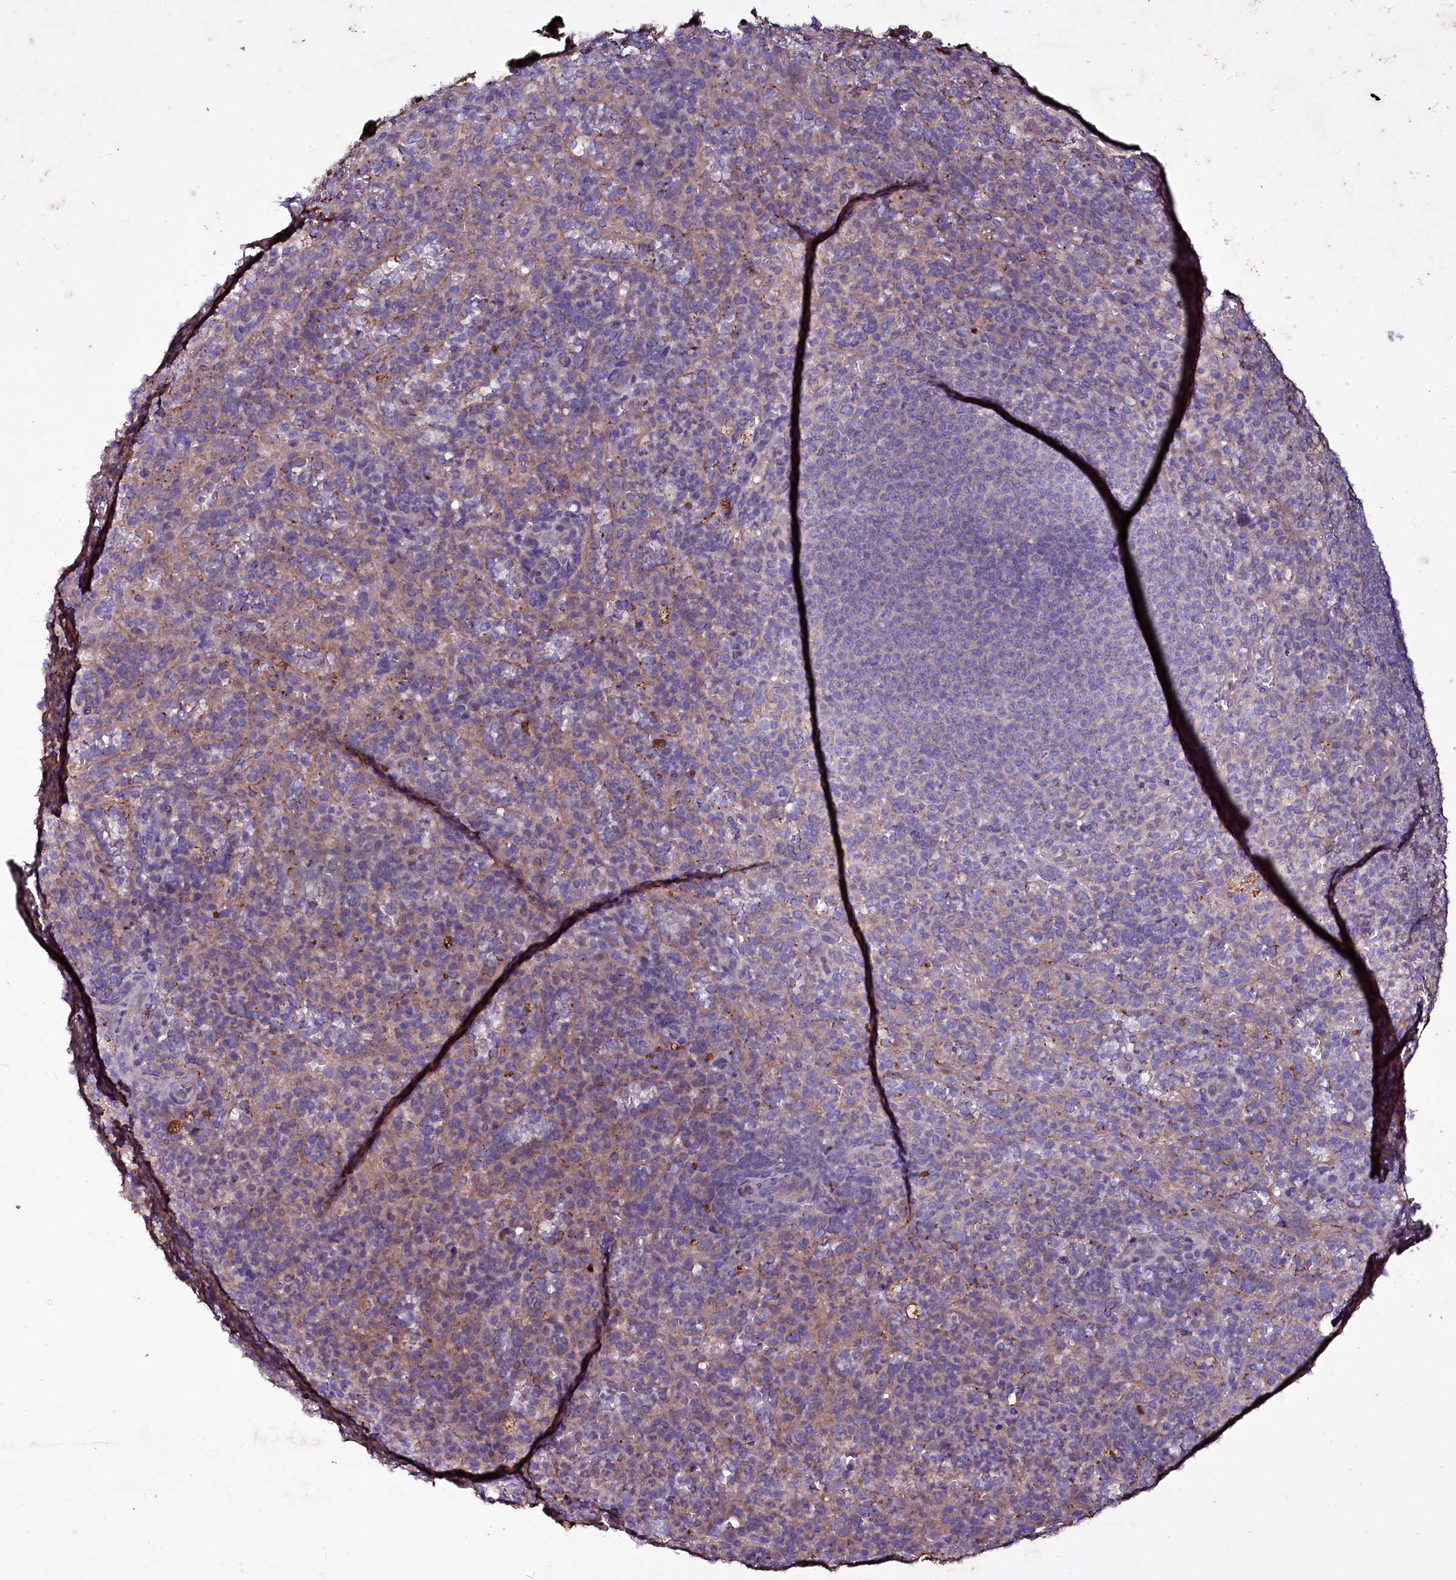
{"staining": {"intensity": "weak", "quantity": "<25%", "location": "cytoplasmic/membranous"}, "tissue": "spleen", "cell_type": "Cells in red pulp", "image_type": "normal", "snomed": [{"axis": "morphology", "description": "Normal tissue, NOS"}, {"axis": "topography", "description": "Spleen"}], "caption": "This is a photomicrograph of immunohistochemistry (IHC) staining of benign spleen, which shows no expression in cells in red pulp. (Brightfield microscopy of DAB (3,3'-diaminobenzidine) immunohistochemistry (IHC) at high magnification).", "gene": "SELENOT", "patient": {"sex": "female", "age": 21}}